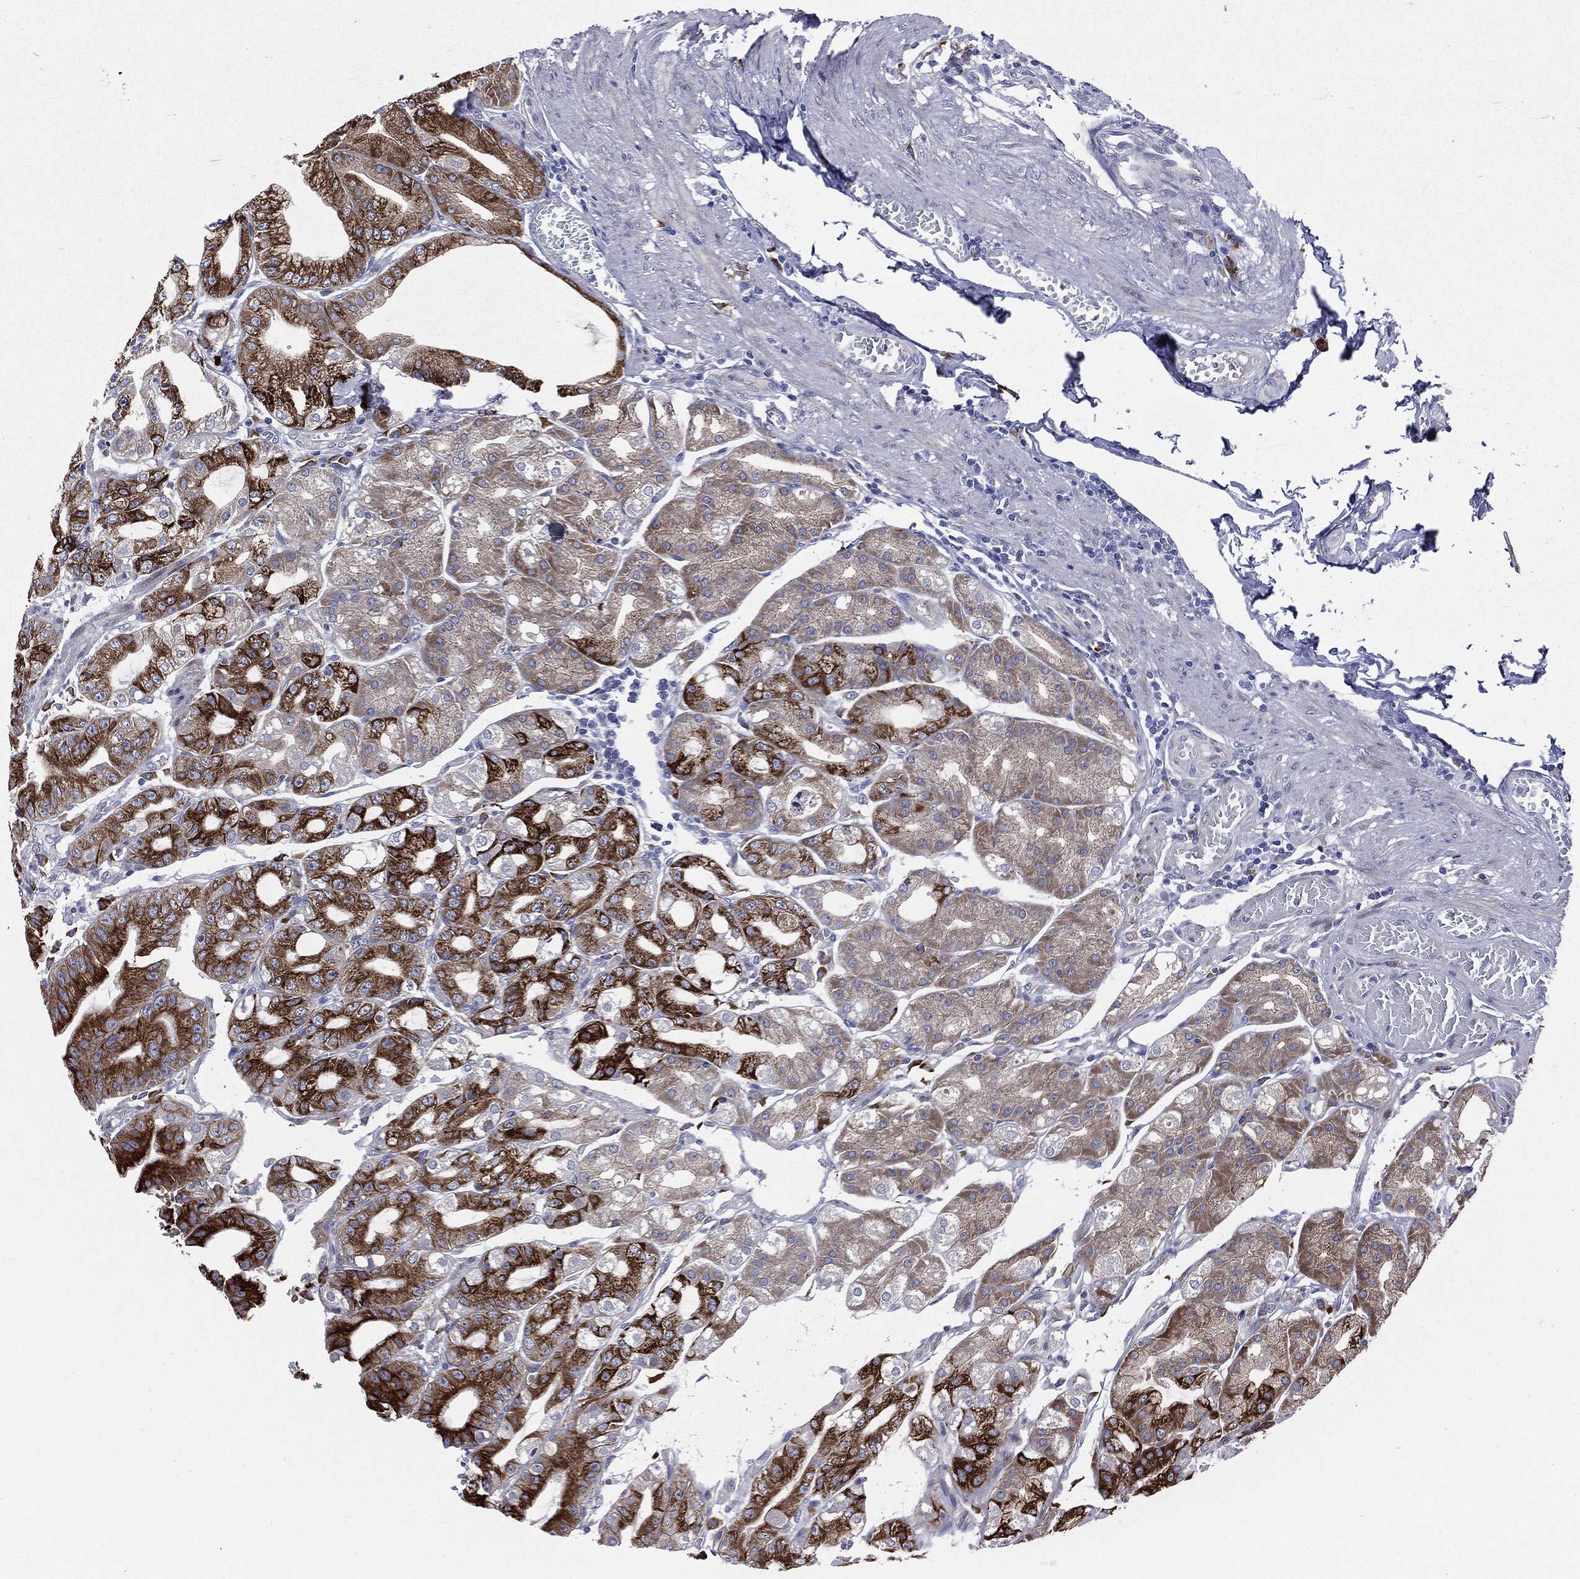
{"staining": {"intensity": "strong", "quantity": "25%-75%", "location": "cytoplasmic/membranous,nuclear"}, "tissue": "stomach", "cell_type": "Glandular cells", "image_type": "normal", "snomed": [{"axis": "morphology", "description": "Normal tissue, NOS"}, {"axis": "topography", "description": "Stomach"}], "caption": "A high-resolution photomicrograph shows IHC staining of unremarkable stomach, which shows strong cytoplasmic/membranous,nuclear positivity in about 25%-75% of glandular cells.", "gene": "PTGS2", "patient": {"sex": "male", "age": 71}}